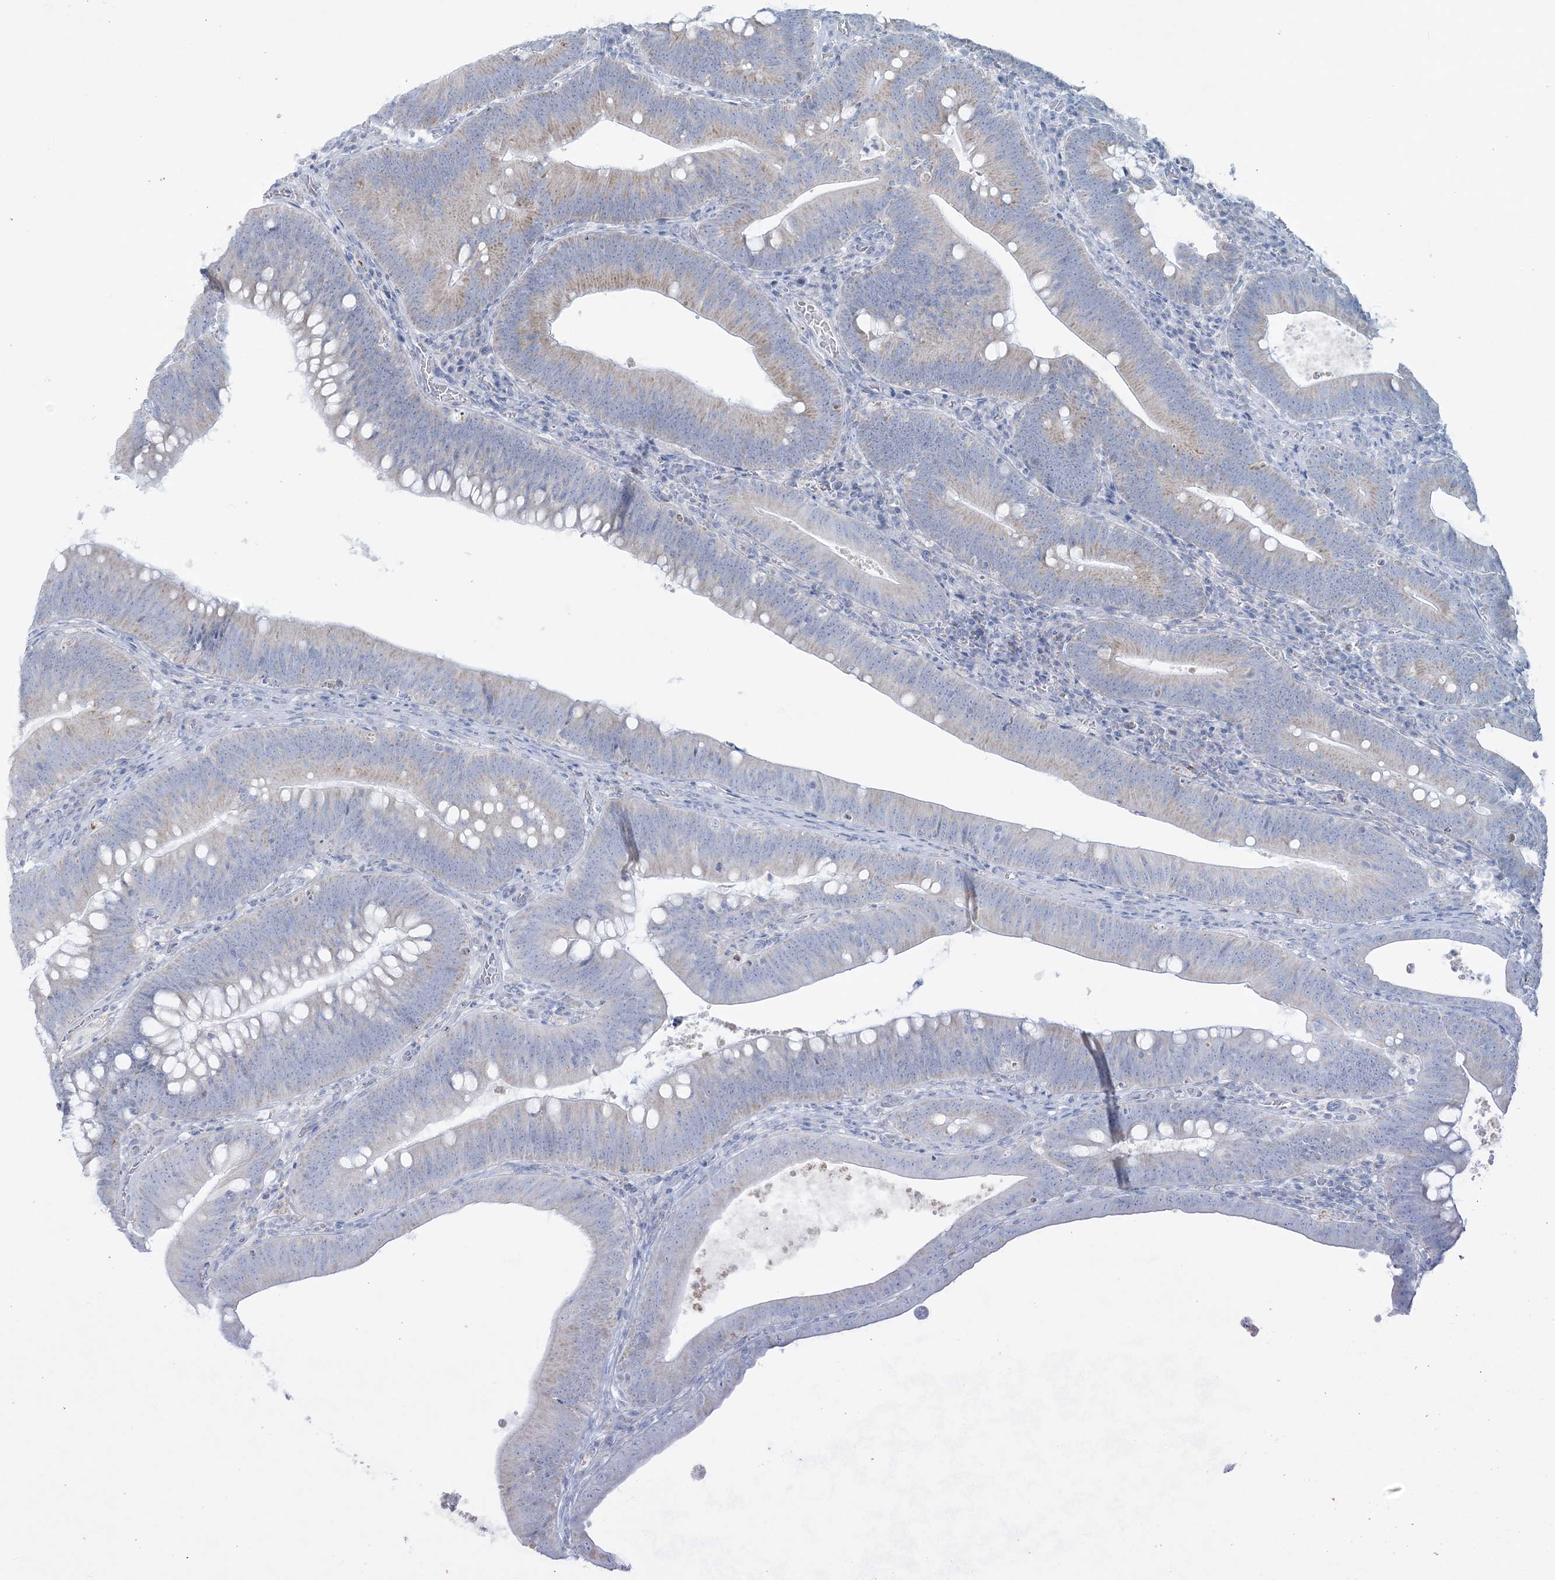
{"staining": {"intensity": "weak", "quantity": "25%-75%", "location": "cytoplasmic/membranous"}, "tissue": "colorectal cancer", "cell_type": "Tumor cells", "image_type": "cancer", "snomed": [{"axis": "morphology", "description": "Normal tissue, NOS"}, {"axis": "topography", "description": "Colon"}], "caption": "A high-resolution histopathology image shows immunohistochemistry (IHC) staining of colorectal cancer, which displays weak cytoplasmic/membranous positivity in about 25%-75% of tumor cells.", "gene": "TBC1D7", "patient": {"sex": "female", "age": 82}}